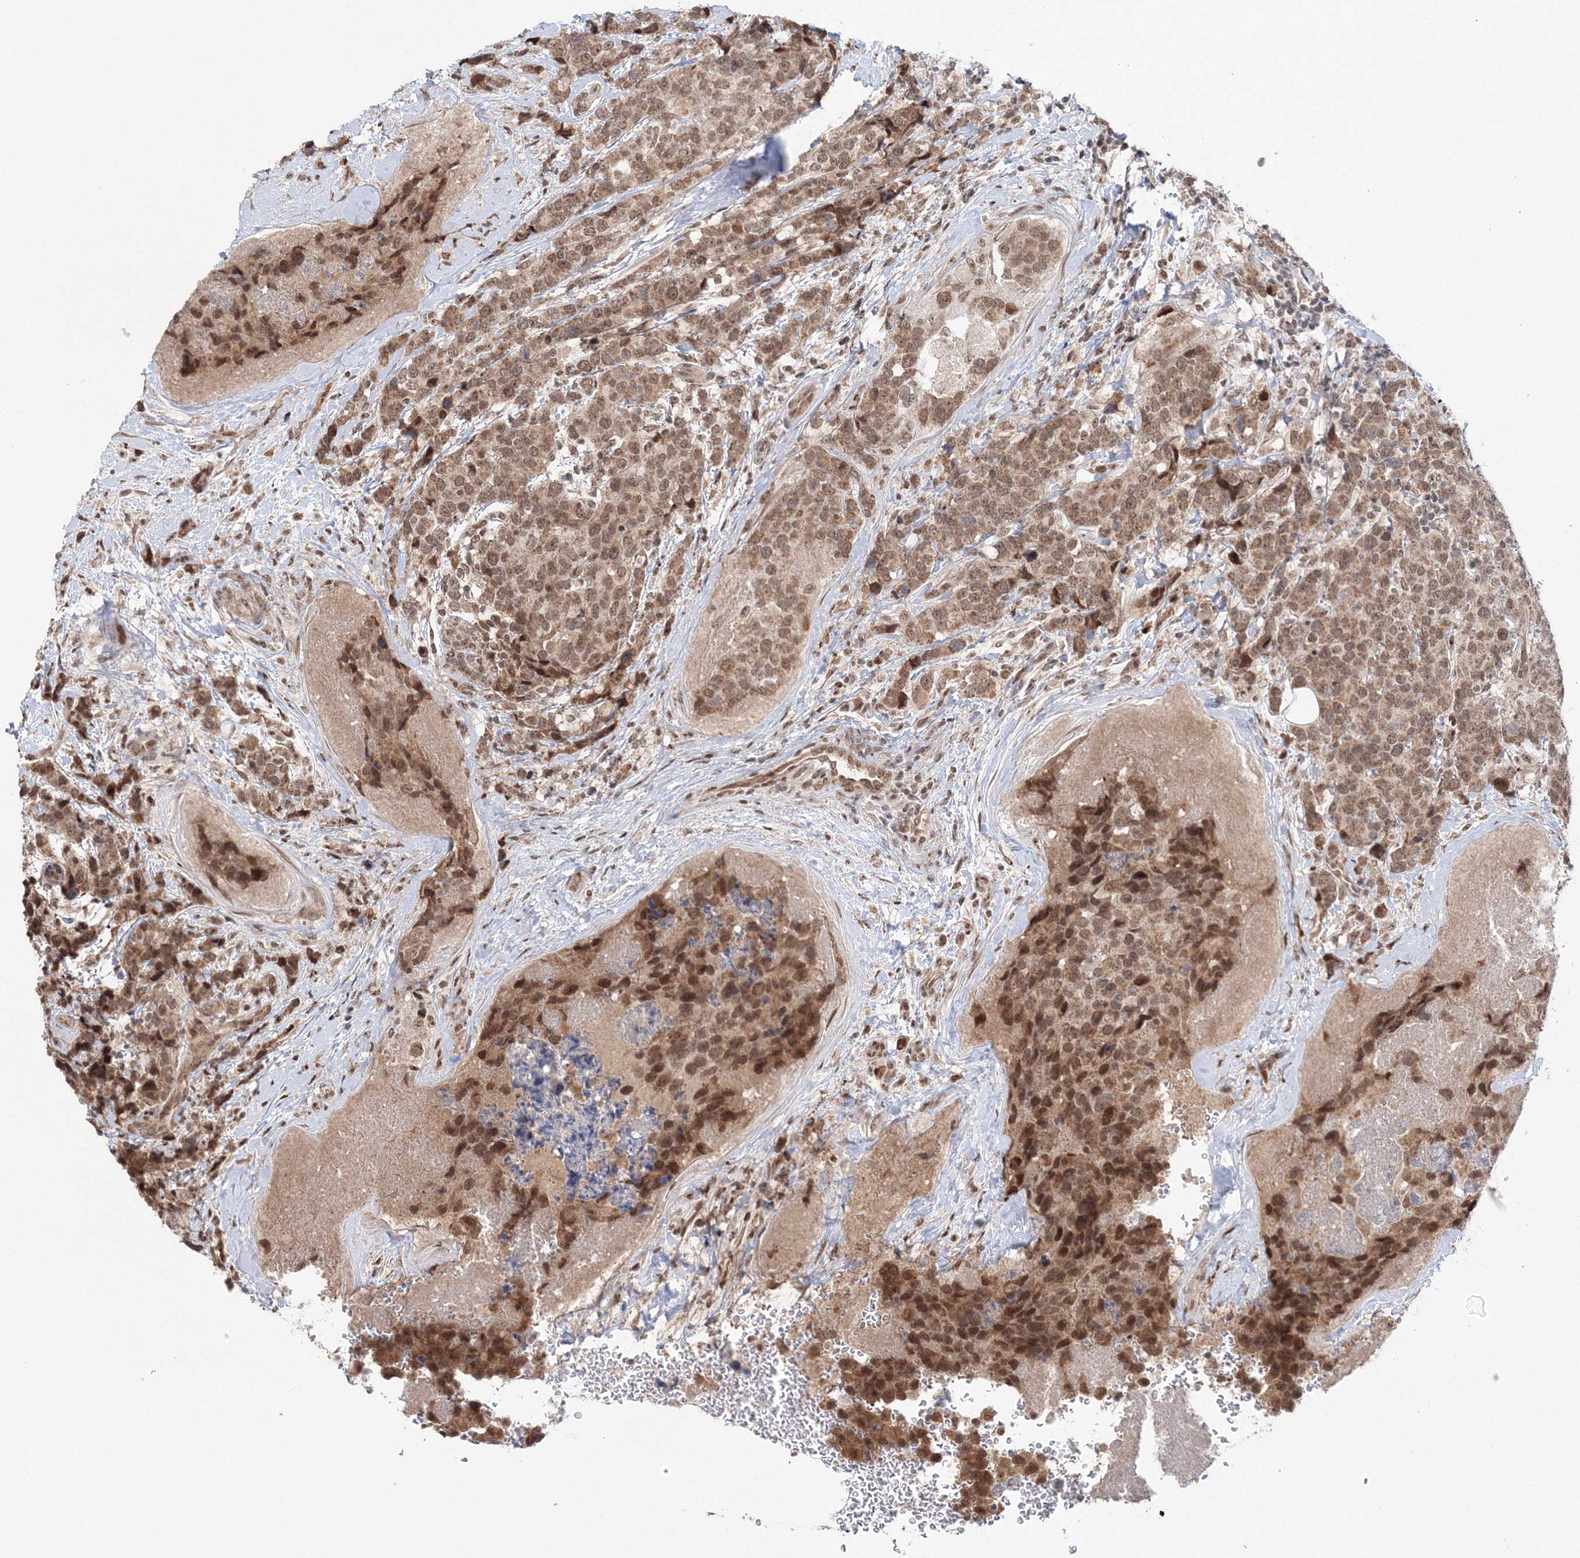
{"staining": {"intensity": "moderate", "quantity": ">75%", "location": "nuclear"}, "tissue": "breast cancer", "cell_type": "Tumor cells", "image_type": "cancer", "snomed": [{"axis": "morphology", "description": "Lobular carcinoma"}, {"axis": "topography", "description": "Breast"}], "caption": "The histopathology image demonstrates a brown stain indicating the presence of a protein in the nuclear of tumor cells in breast cancer.", "gene": "NOA1", "patient": {"sex": "female", "age": 59}}